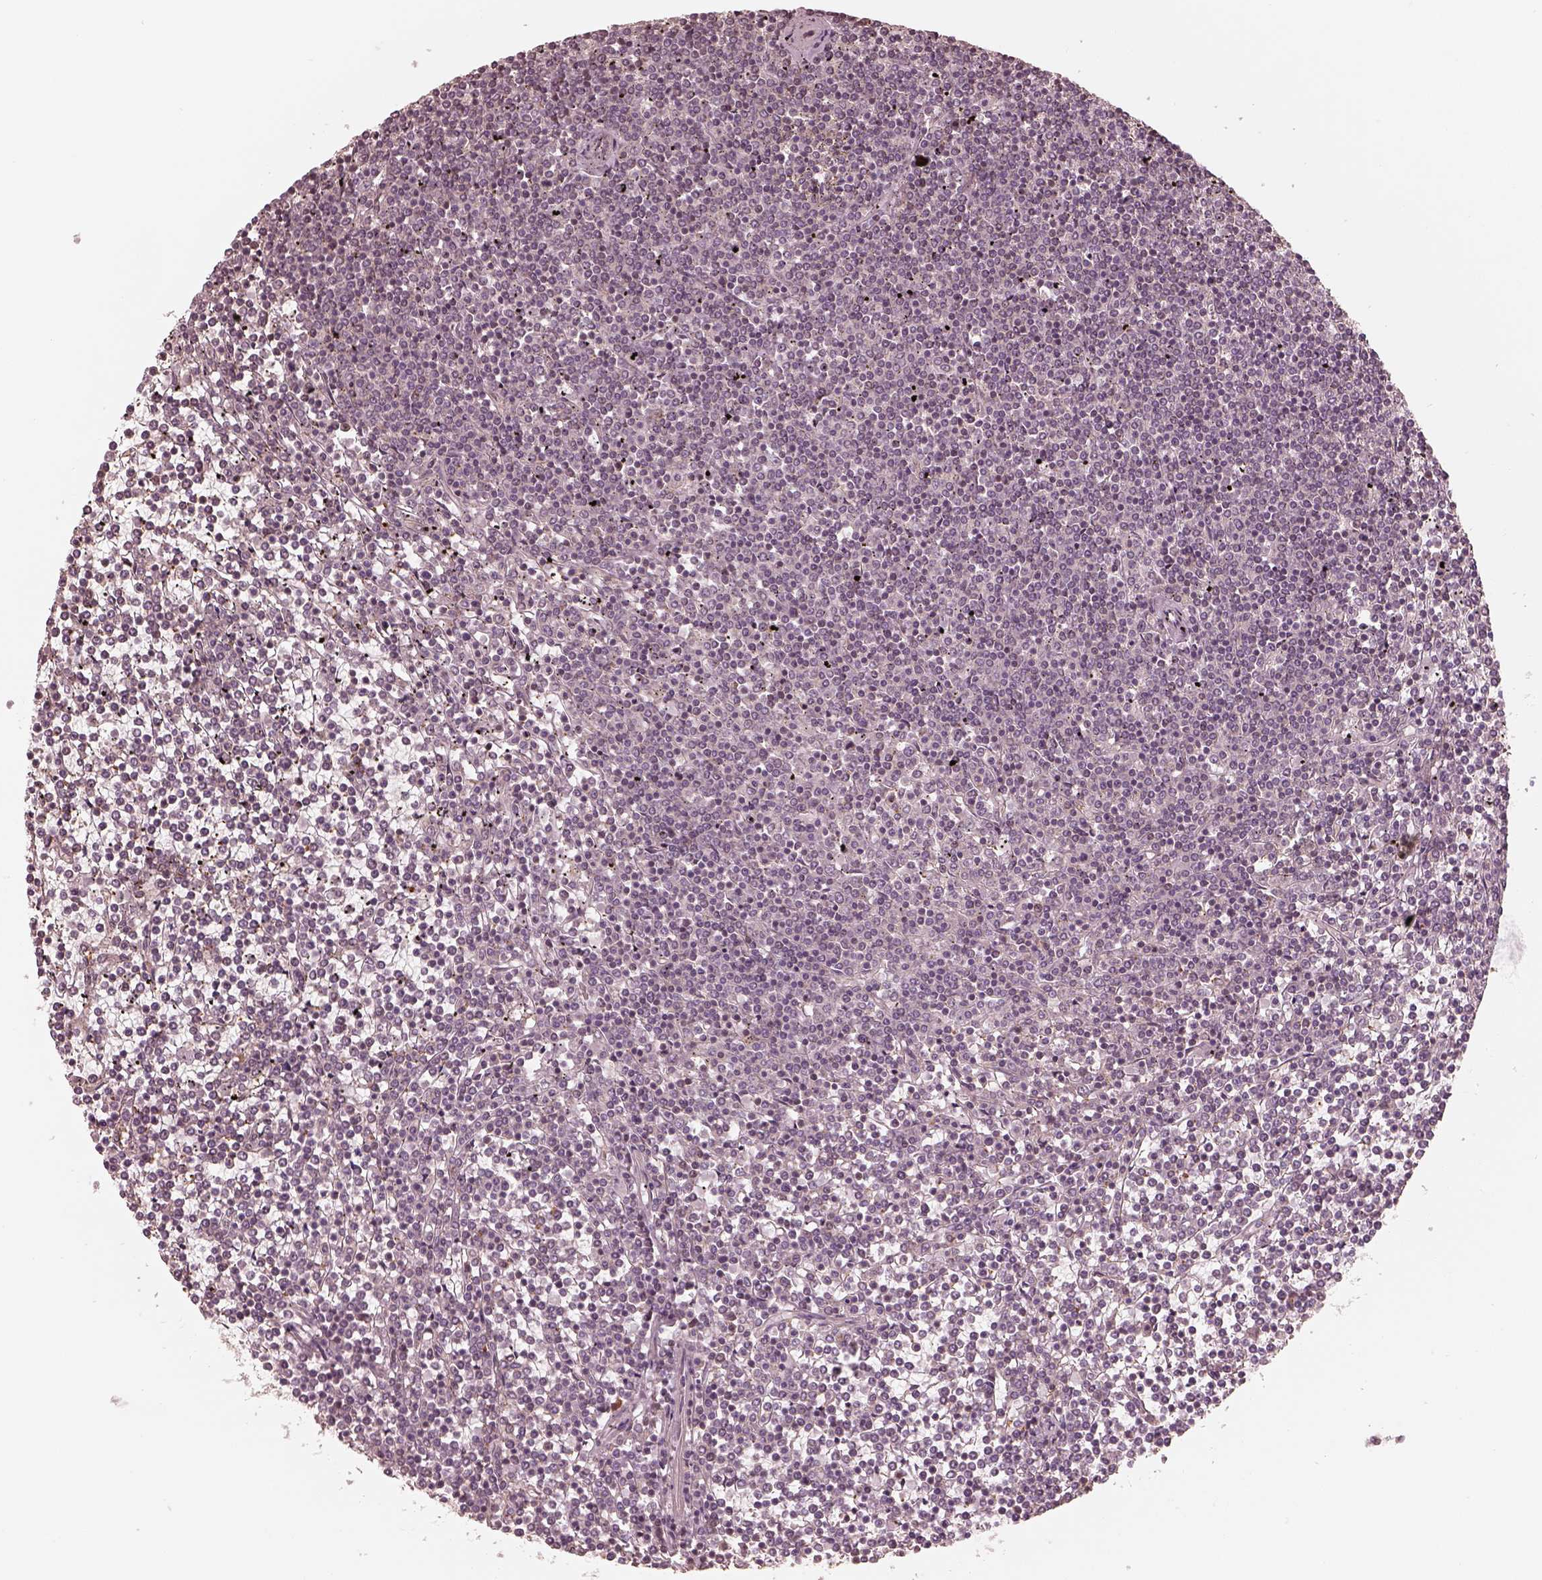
{"staining": {"intensity": "negative", "quantity": "none", "location": "none"}, "tissue": "lymphoma", "cell_type": "Tumor cells", "image_type": "cancer", "snomed": [{"axis": "morphology", "description": "Malignant lymphoma, non-Hodgkin's type, Low grade"}, {"axis": "topography", "description": "Spleen"}], "caption": "Immunohistochemistry of human lymphoma reveals no expression in tumor cells.", "gene": "KIF5C", "patient": {"sex": "female", "age": 19}}